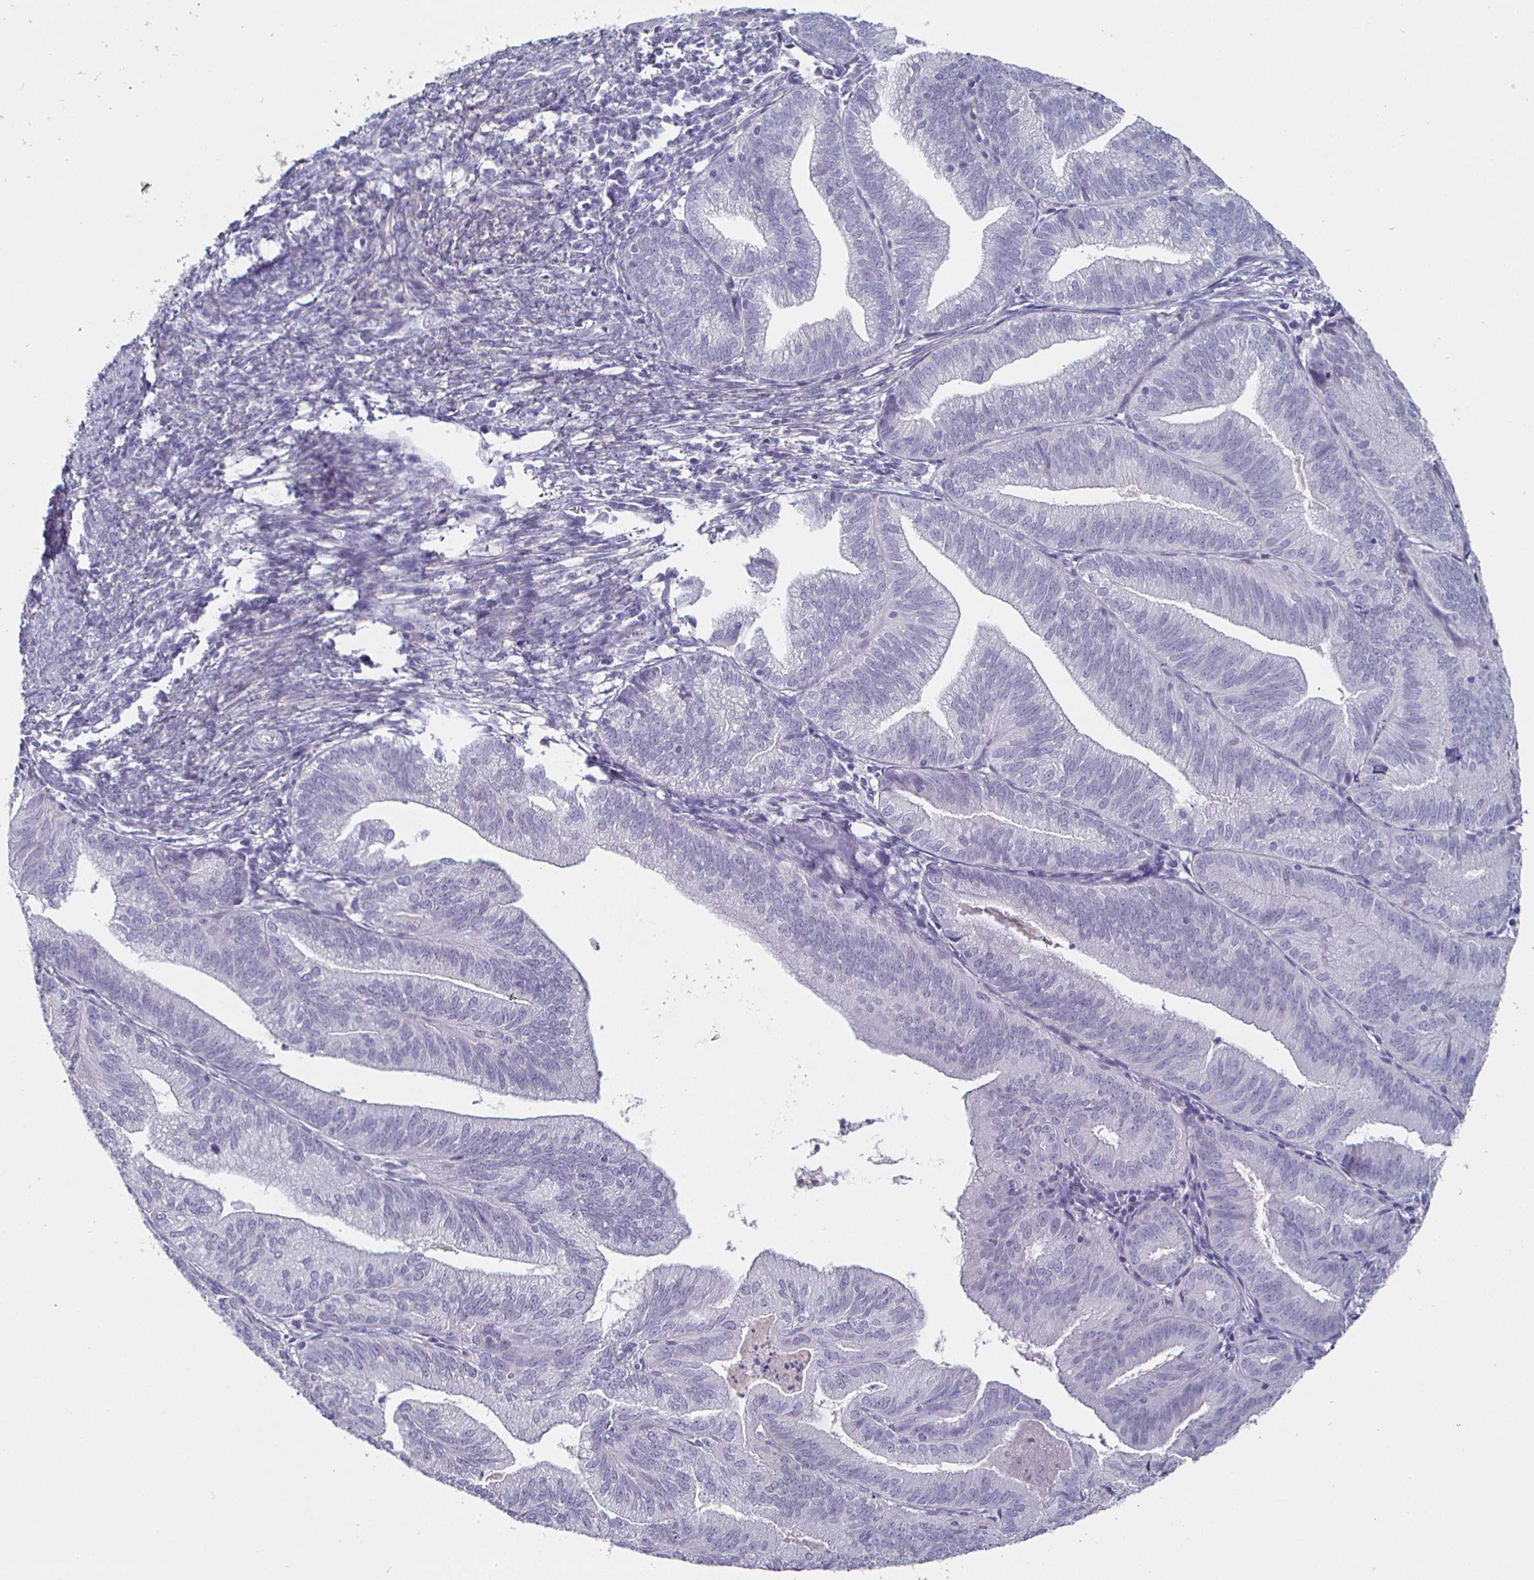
{"staining": {"intensity": "negative", "quantity": "none", "location": "none"}, "tissue": "endometrial cancer", "cell_type": "Tumor cells", "image_type": "cancer", "snomed": [{"axis": "morphology", "description": "Adenocarcinoma, NOS"}, {"axis": "topography", "description": "Endometrium"}], "caption": "Tumor cells are negative for protein expression in human endometrial cancer. (Stains: DAB (3,3'-diaminobenzidine) immunohistochemistry (IHC) with hematoxylin counter stain, Microscopy: brightfield microscopy at high magnification).", "gene": "ENPP1", "patient": {"sex": "female", "age": 70}}